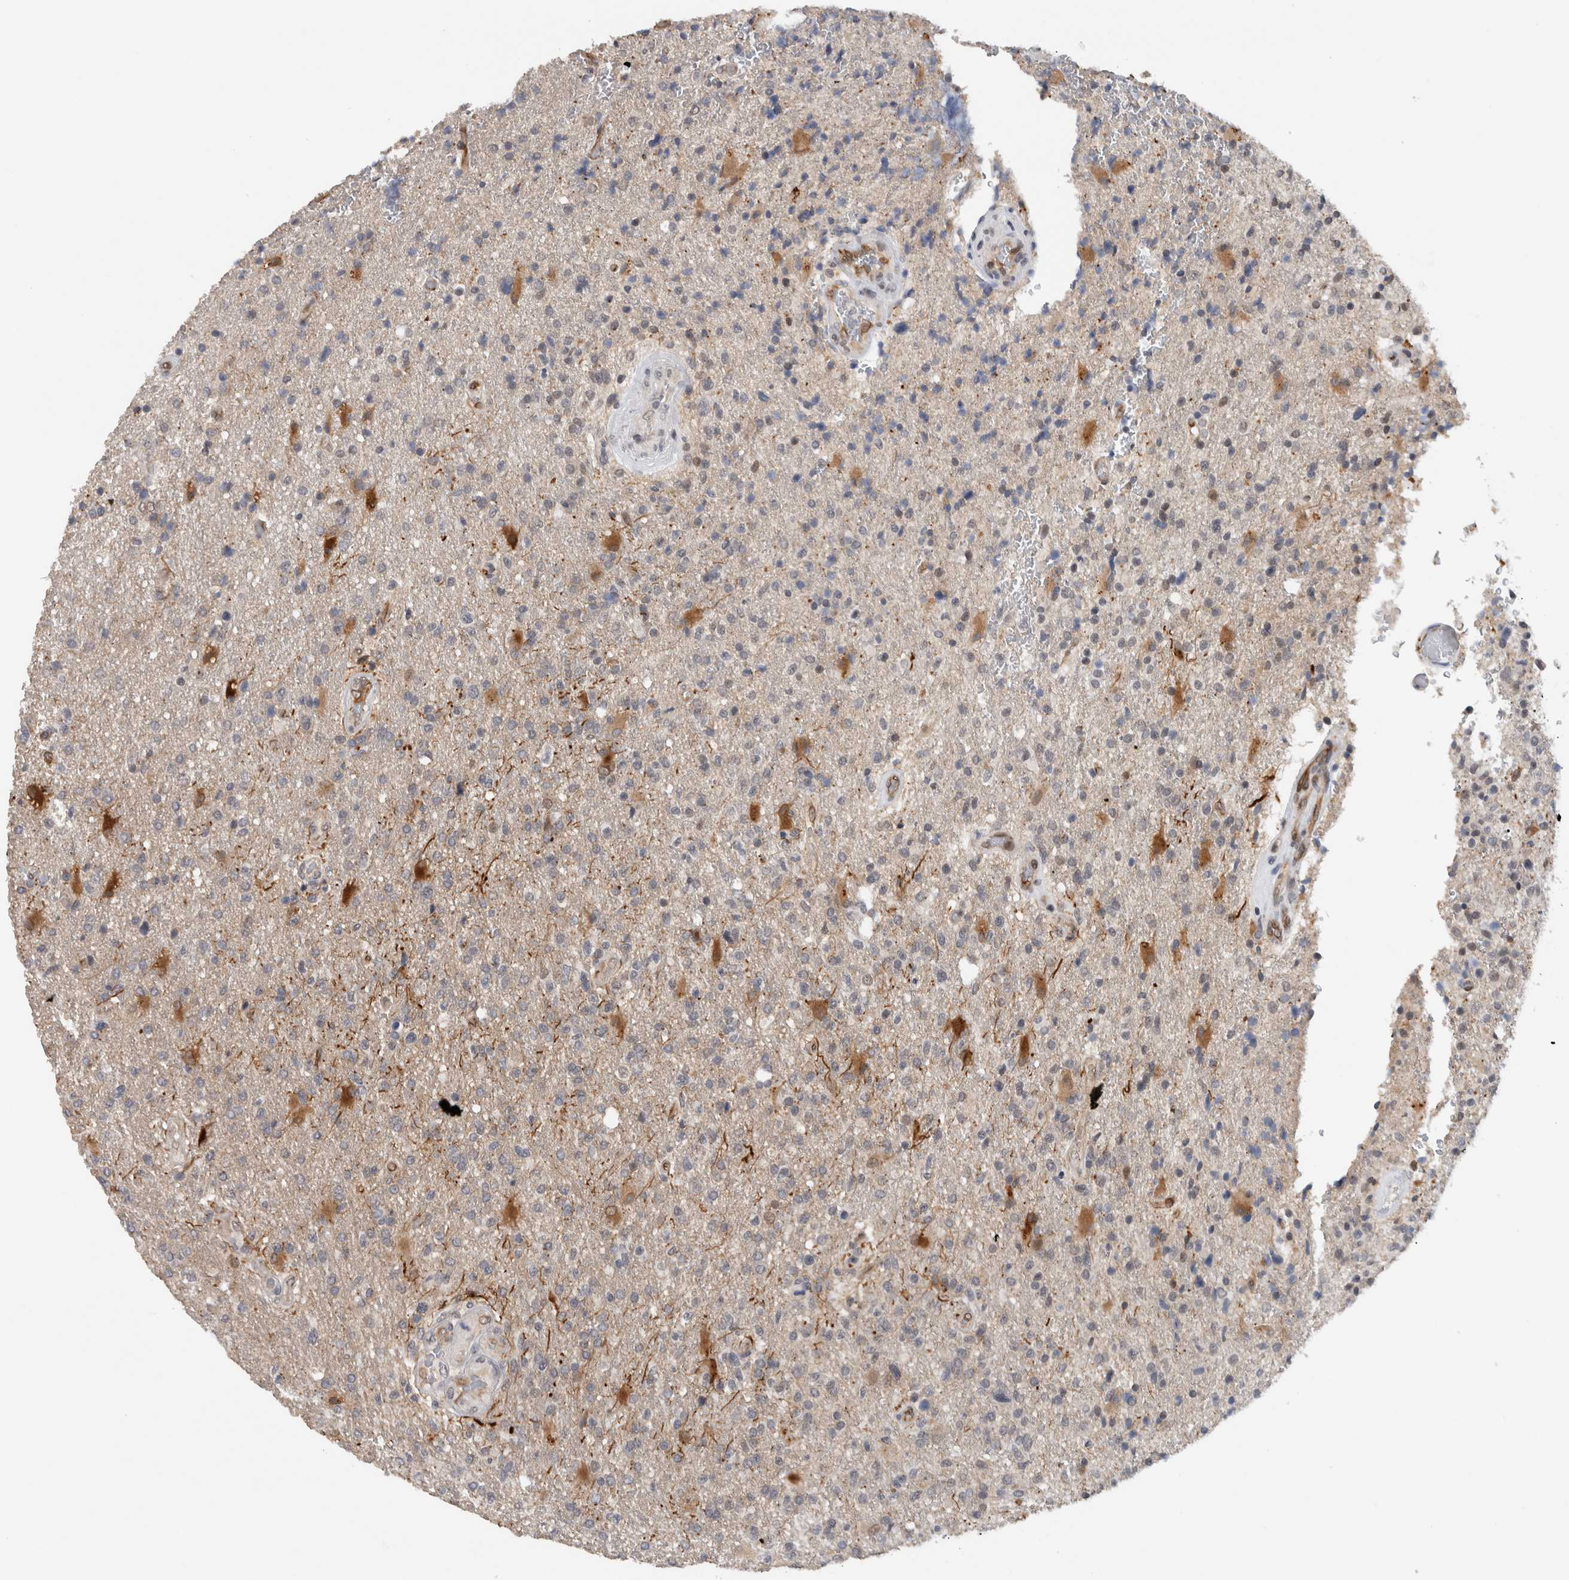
{"staining": {"intensity": "negative", "quantity": "none", "location": "none"}, "tissue": "glioma", "cell_type": "Tumor cells", "image_type": "cancer", "snomed": [{"axis": "morphology", "description": "Glioma, malignant, High grade"}, {"axis": "topography", "description": "Brain"}], "caption": "Immunohistochemical staining of malignant glioma (high-grade) reveals no significant staining in tumor cells.", "gene": "PRXL2A", "patient": {"sex": "male", "age": 72}}